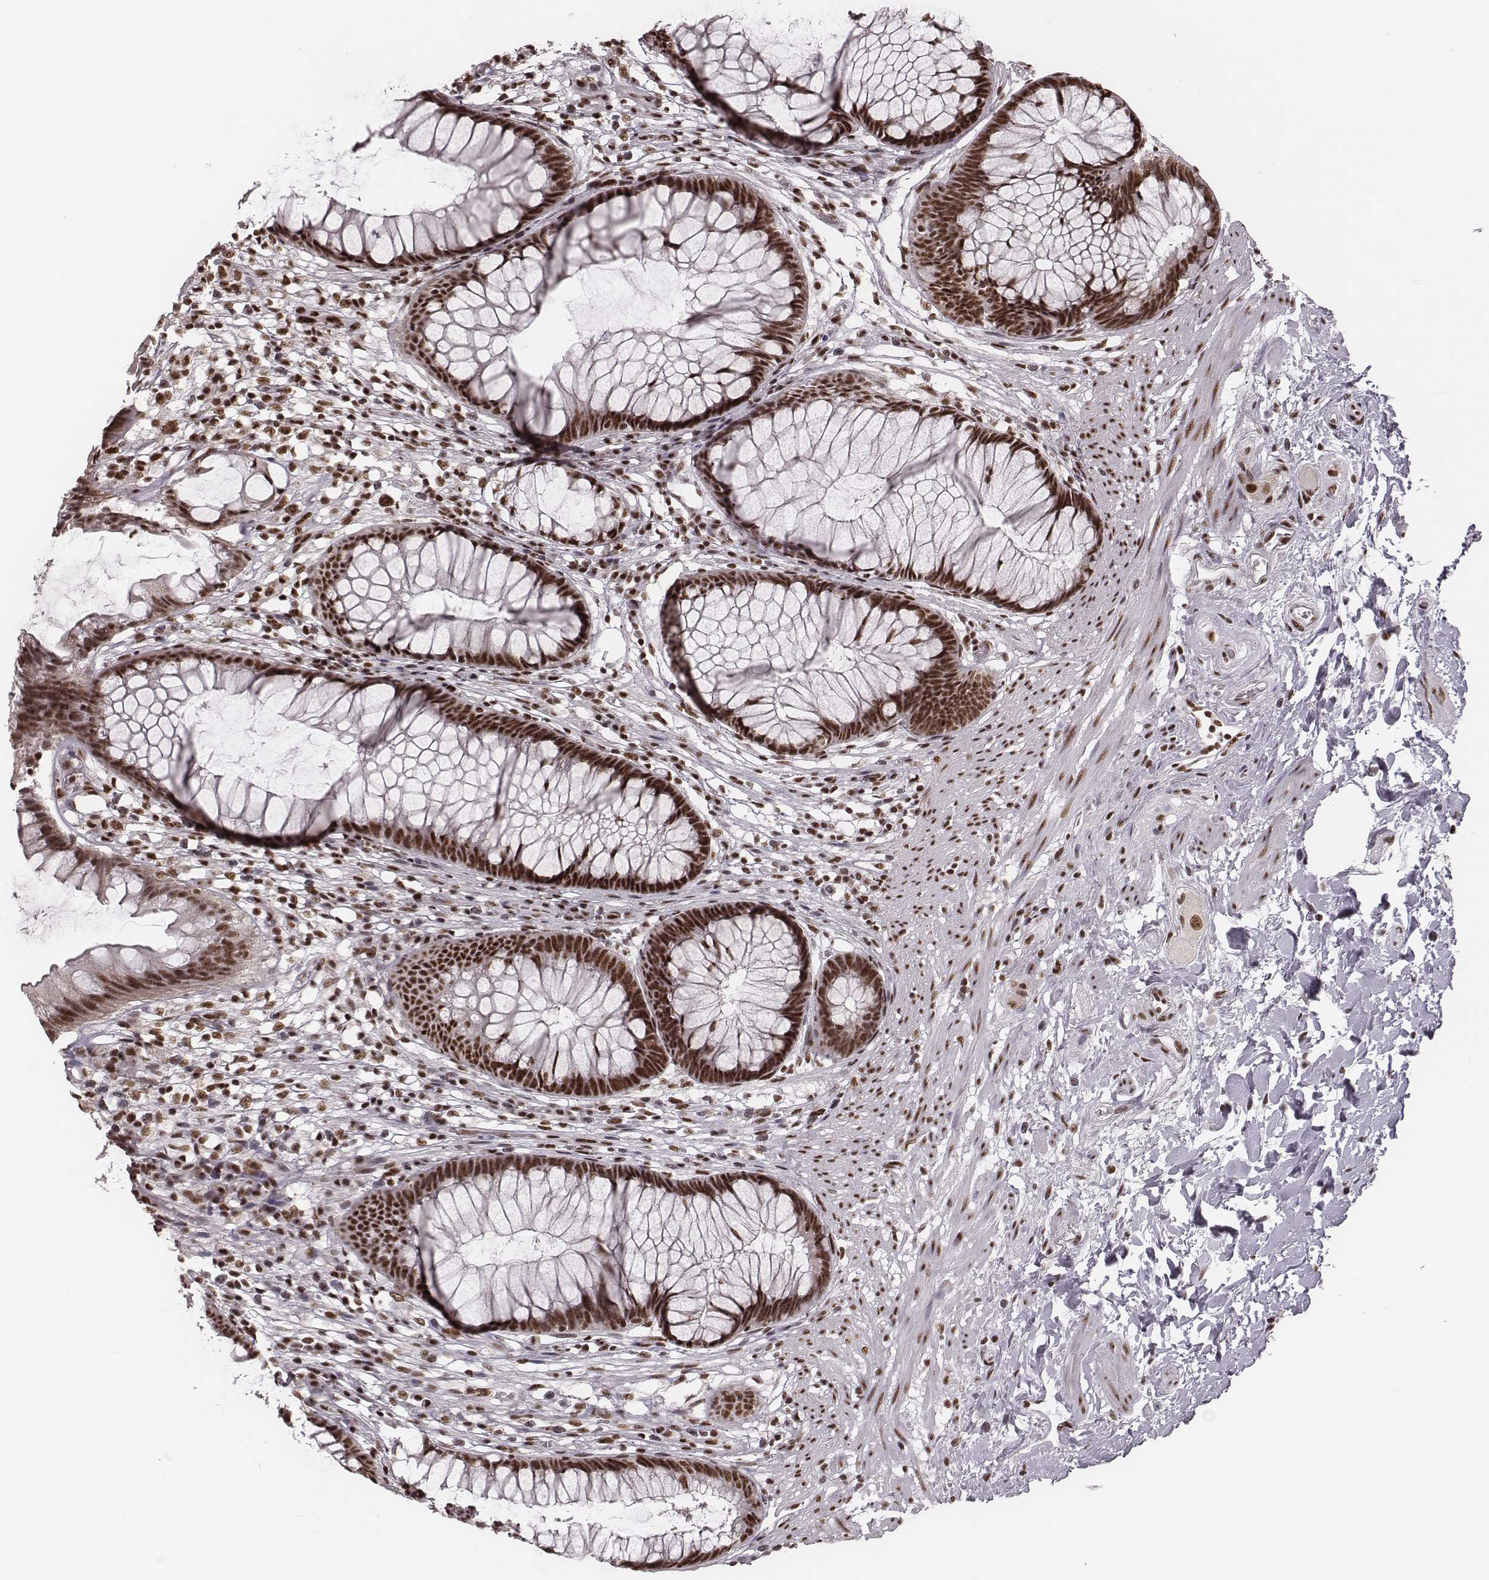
{"staining": {"intensity": "strong", "quantity": ">75%", "location": "nuclear"}, "tissue": "rectum", "cell_type": "Glandular cells", "image_type": "normal", "snomed": [{"axis": "morphology", "description": "Normal tissue, NOS"}, {"axis": "topography", "description": "Smooth muscle"}, {"axis": "topography", "description": "Rectum"}], "caption": "Glandular cells display strong nuclear positivity in about >75% of cells in unremarkable rectum. (IHC, brightfield microscopy, high magnification).", "gene": "LUC7L", "patient": {"sex": "male", "age": 53}}